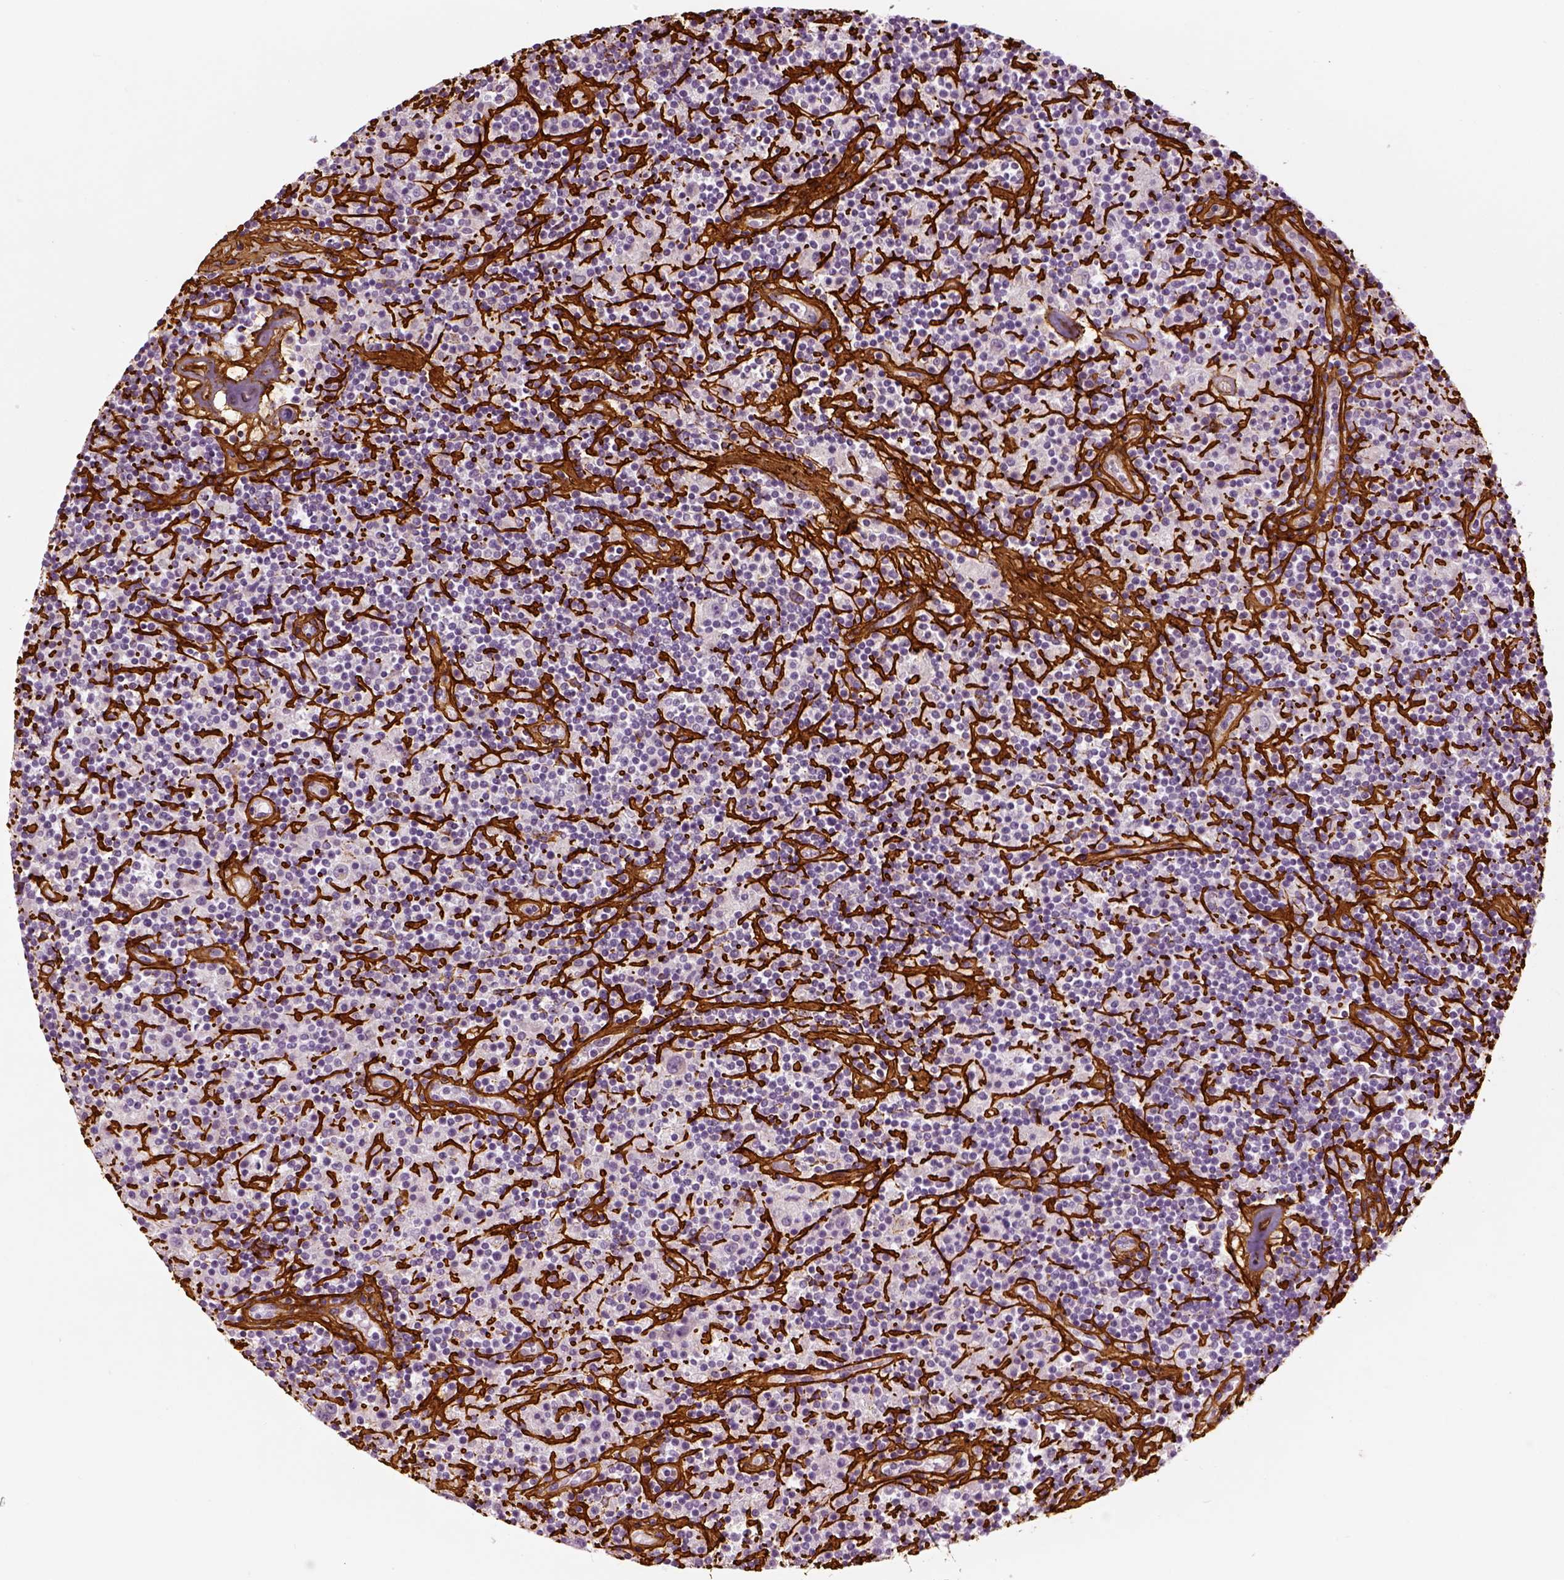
{"staining": {"intensity": "negative", "quantity": "none", "location": "none"}, "tissue": "lymphoma", "cell_type": "Tumor cells", "image_type": "cancer", "snomed": [{"axis": "morphology", "description": "Hodgkin's disease, NOS"}, {"axis": "topography", "description": "Lymph node"}], "caption": "Tumor cells show no significant protein staining in lymphoma.", "gene": "COL6A2", "patient": {"sex": "male", "age": 70}}